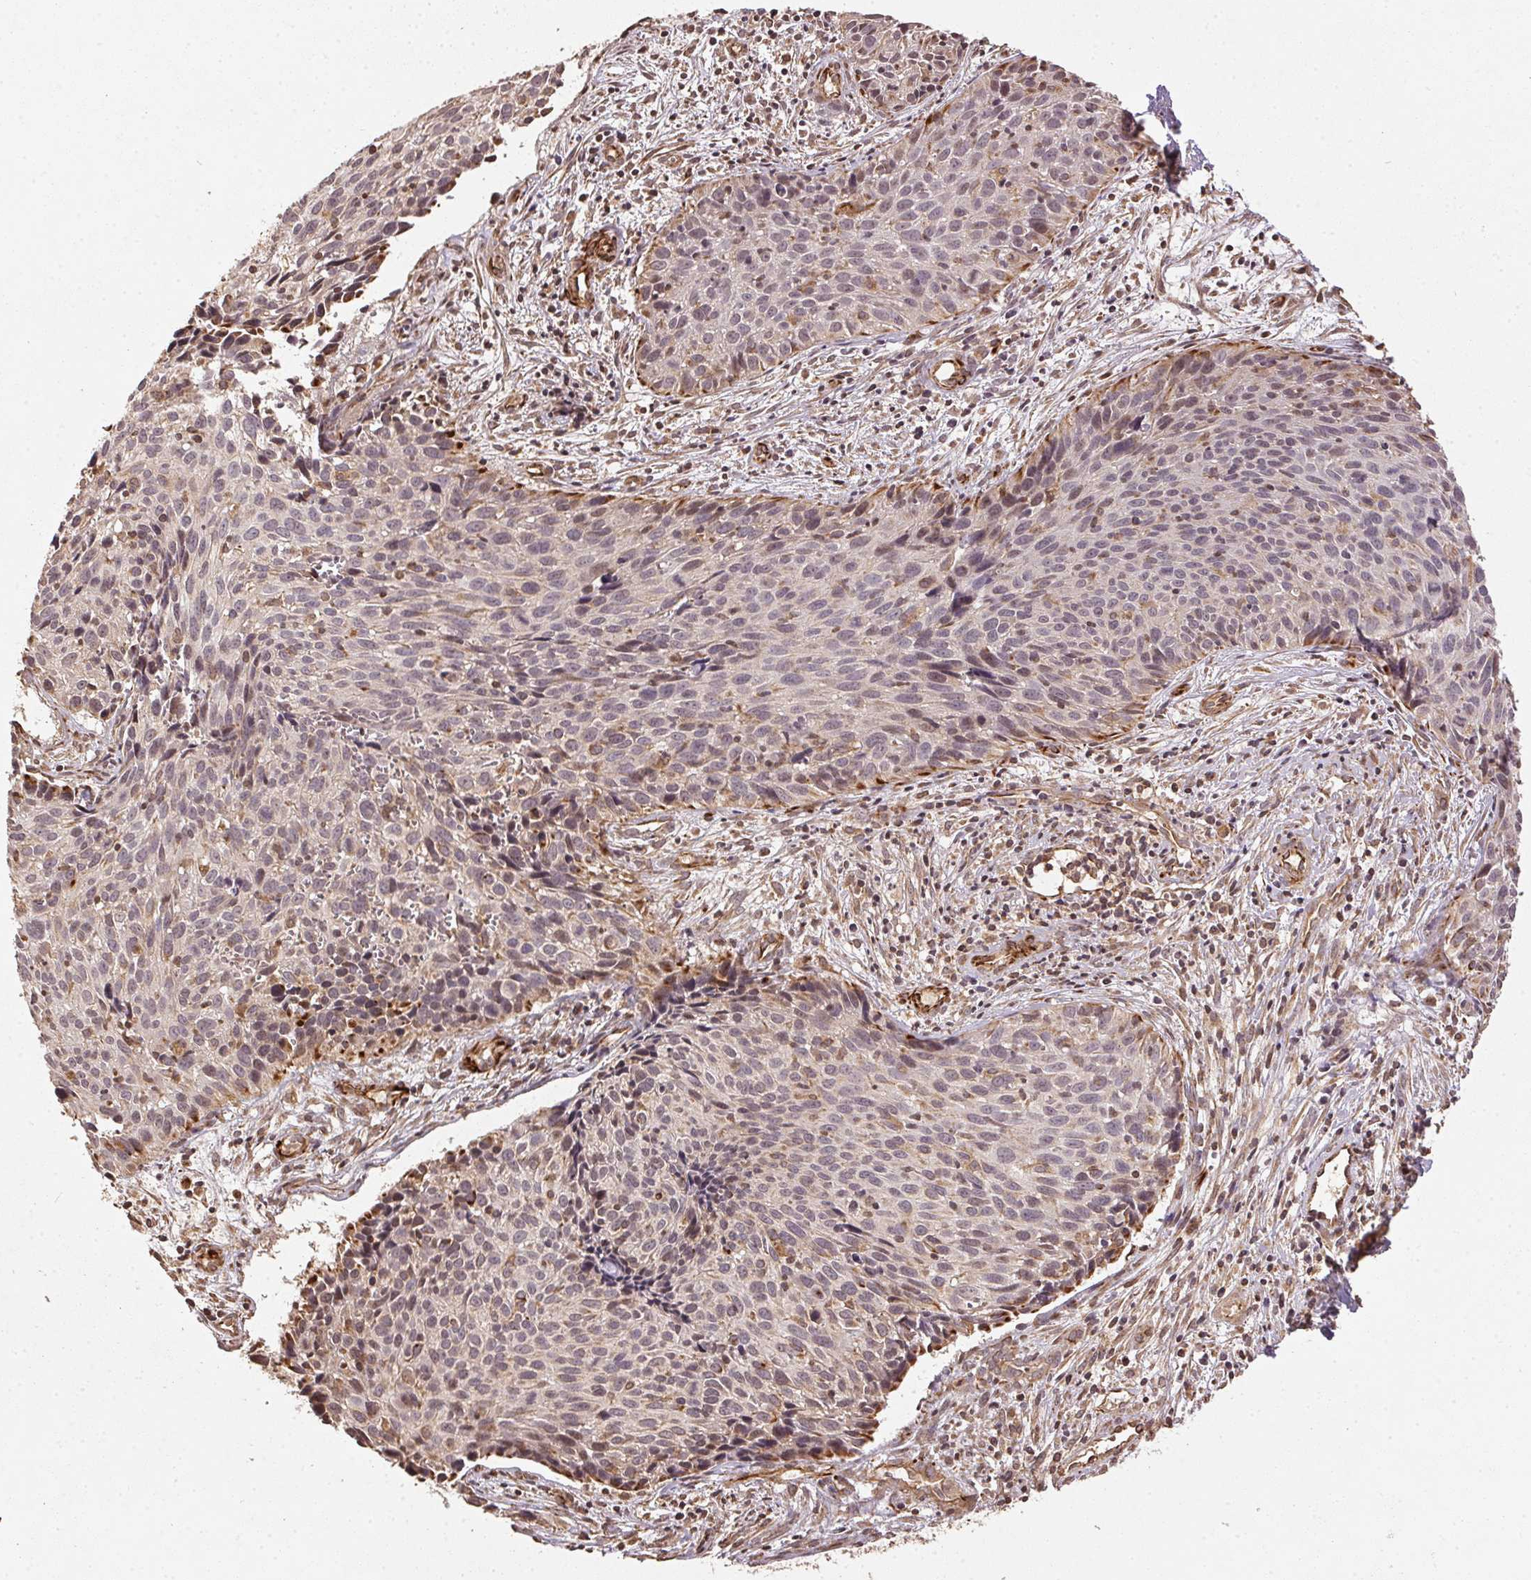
{"staining": {"intensity": "weak", "quantity": "<25%", "location": "cytoplasmic/membranous"}, "tissue": "cervical cancer", "cell_type": "Tumor cells", "image_type": "cancer", "snomed": [{"axis": "morphology", "description": "Squamous cell carcinoma, NOS"}, {"axis": "topography", "description": "Cervix"}], "caption": "This is an immunohistochemistry photomicrograph of squamous cell carcinoma (cervical). There is no positivity in tumor cells.", "gene": "SPRED2", "patient": {"sex": "female", "age": 30}}